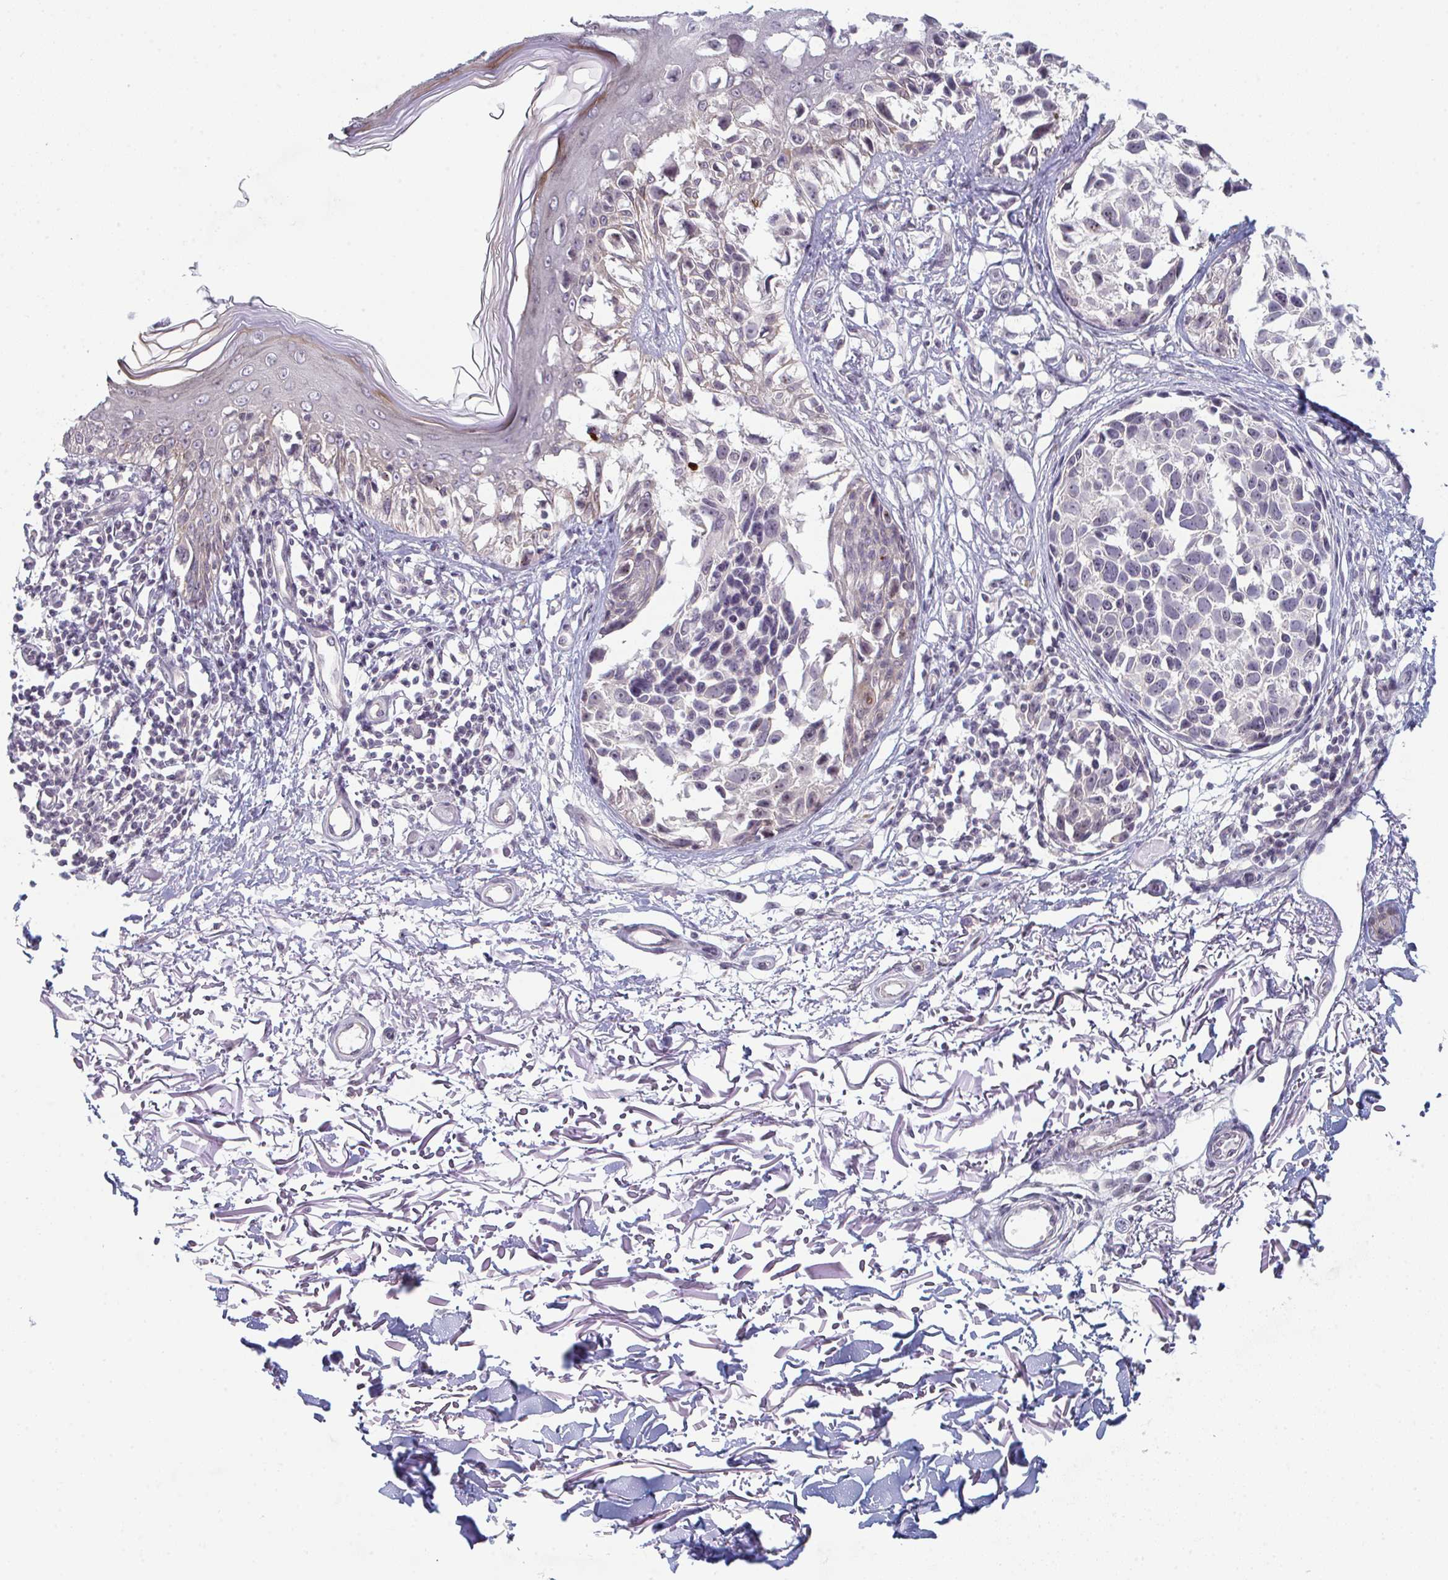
{"staining": {"intensity": "negative", "quantity": "none", "location": "none"}, "tissue": "melanoma", "cell_type": "Tumor cells", "image_type": "cancer", "snomed": [{"axis": "morphology", "description": "Malignant melanoma, NOS"}, {"axis": "topography", "description": "Skin"}], "caption": "An immunohistochemistry (IHC) histopathology image of malignant melanoma is shown. There is no staining in tumor cells of malignant melanoma.", "gene": "ZNF214", "patient": {"sex": "male", "age": 73}}